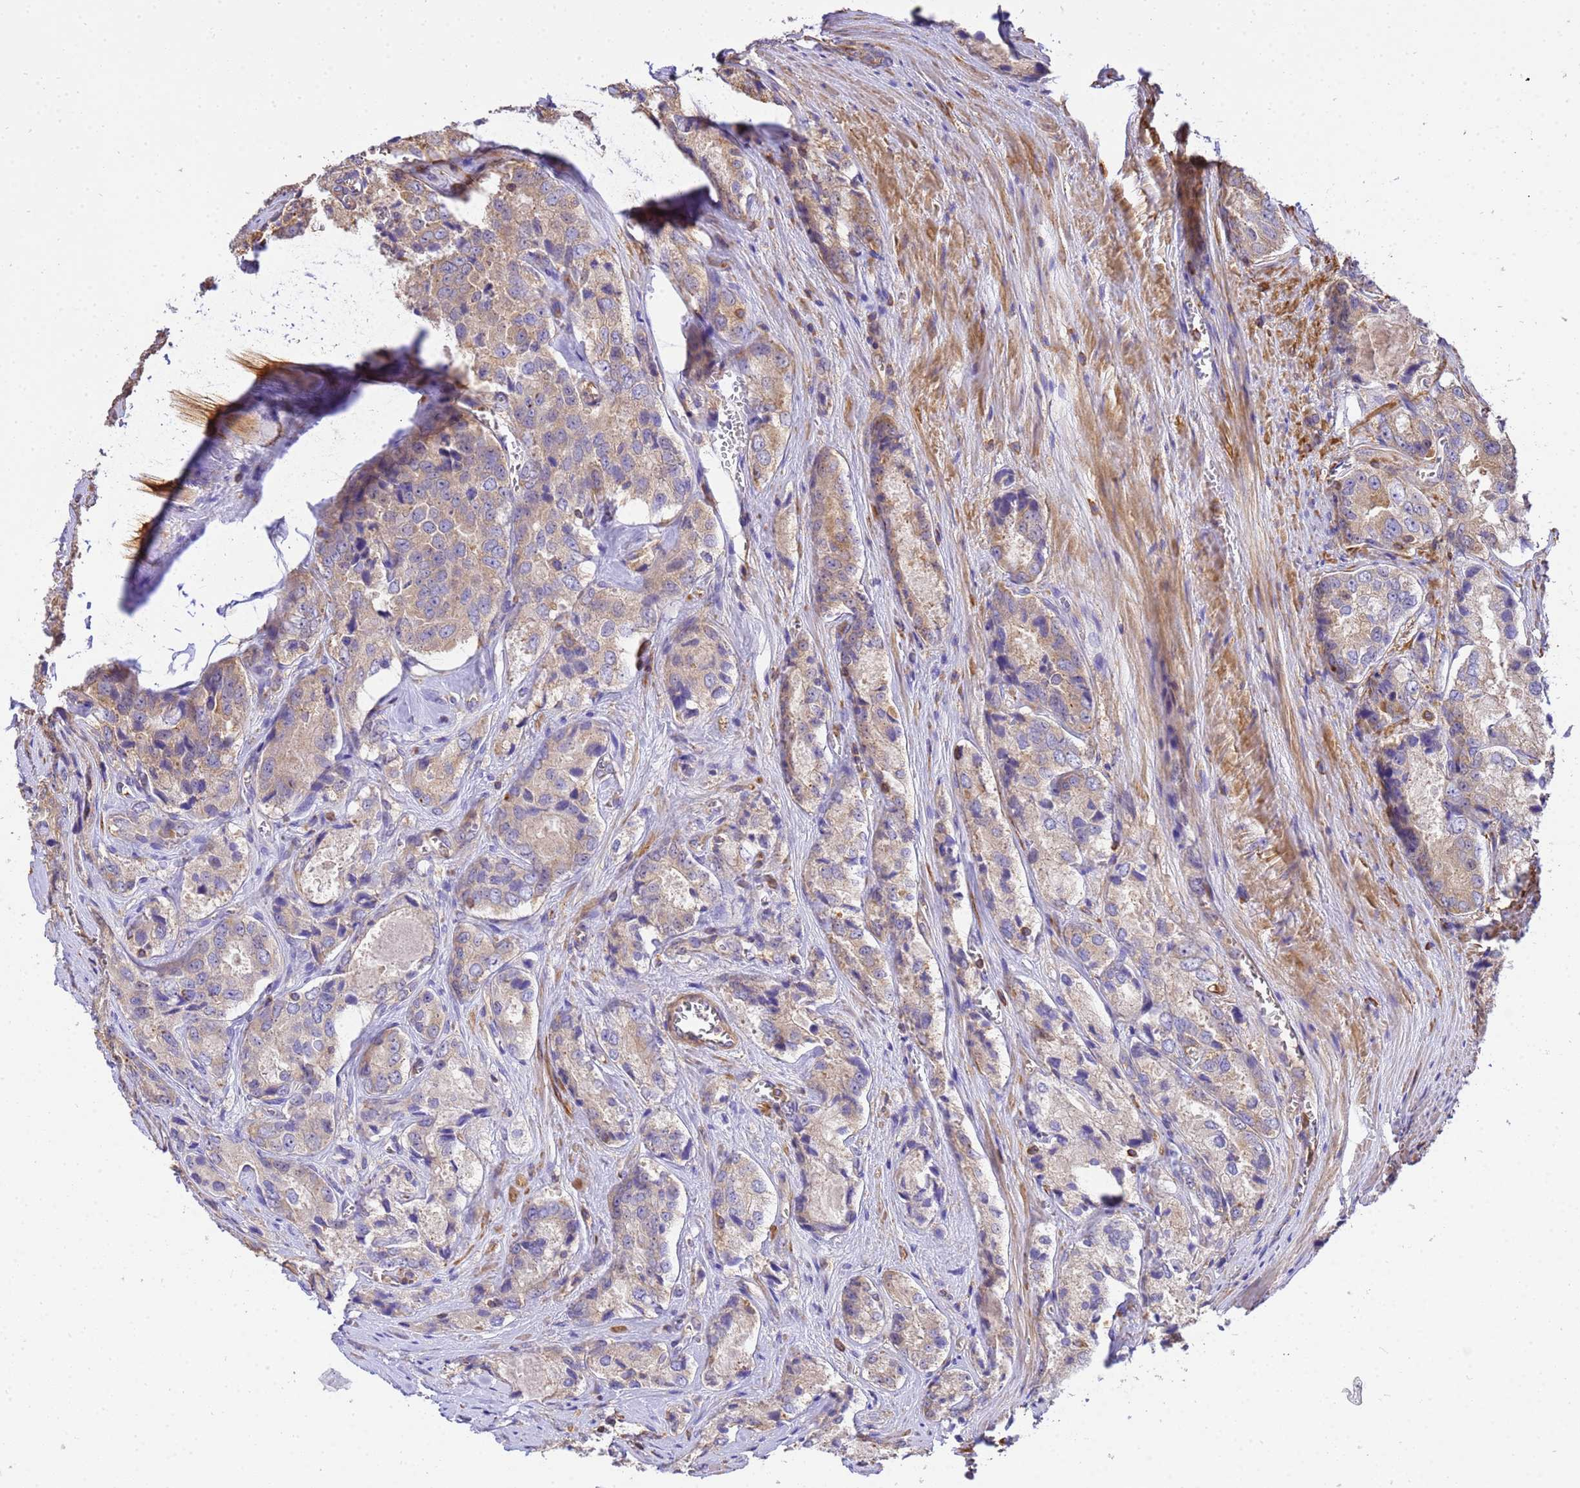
{"staining": {"intensity": "weak", "quantity": ">75%", "location": "cytoplasmic/membranous"}, "tissue": "prostate cancer", "cell_type": "Tumor cells", "image_type": "cancer", "snomed": [{"axis": "morphology", "description": "Adenocarcinoma, Low grade"}, {"axis": "topography", "description": "Prostate"}], "caption": "Prostate cancer stained with DAB (3,3'-diaminobenzidine) immunohistochemistry (IHC) exhibits low levels of weak cytoplasmic/membranous positivity in approximately >75% of tumor cells.", "gene": "WDR64", "patient": {"sex": "male", "age": 68}}